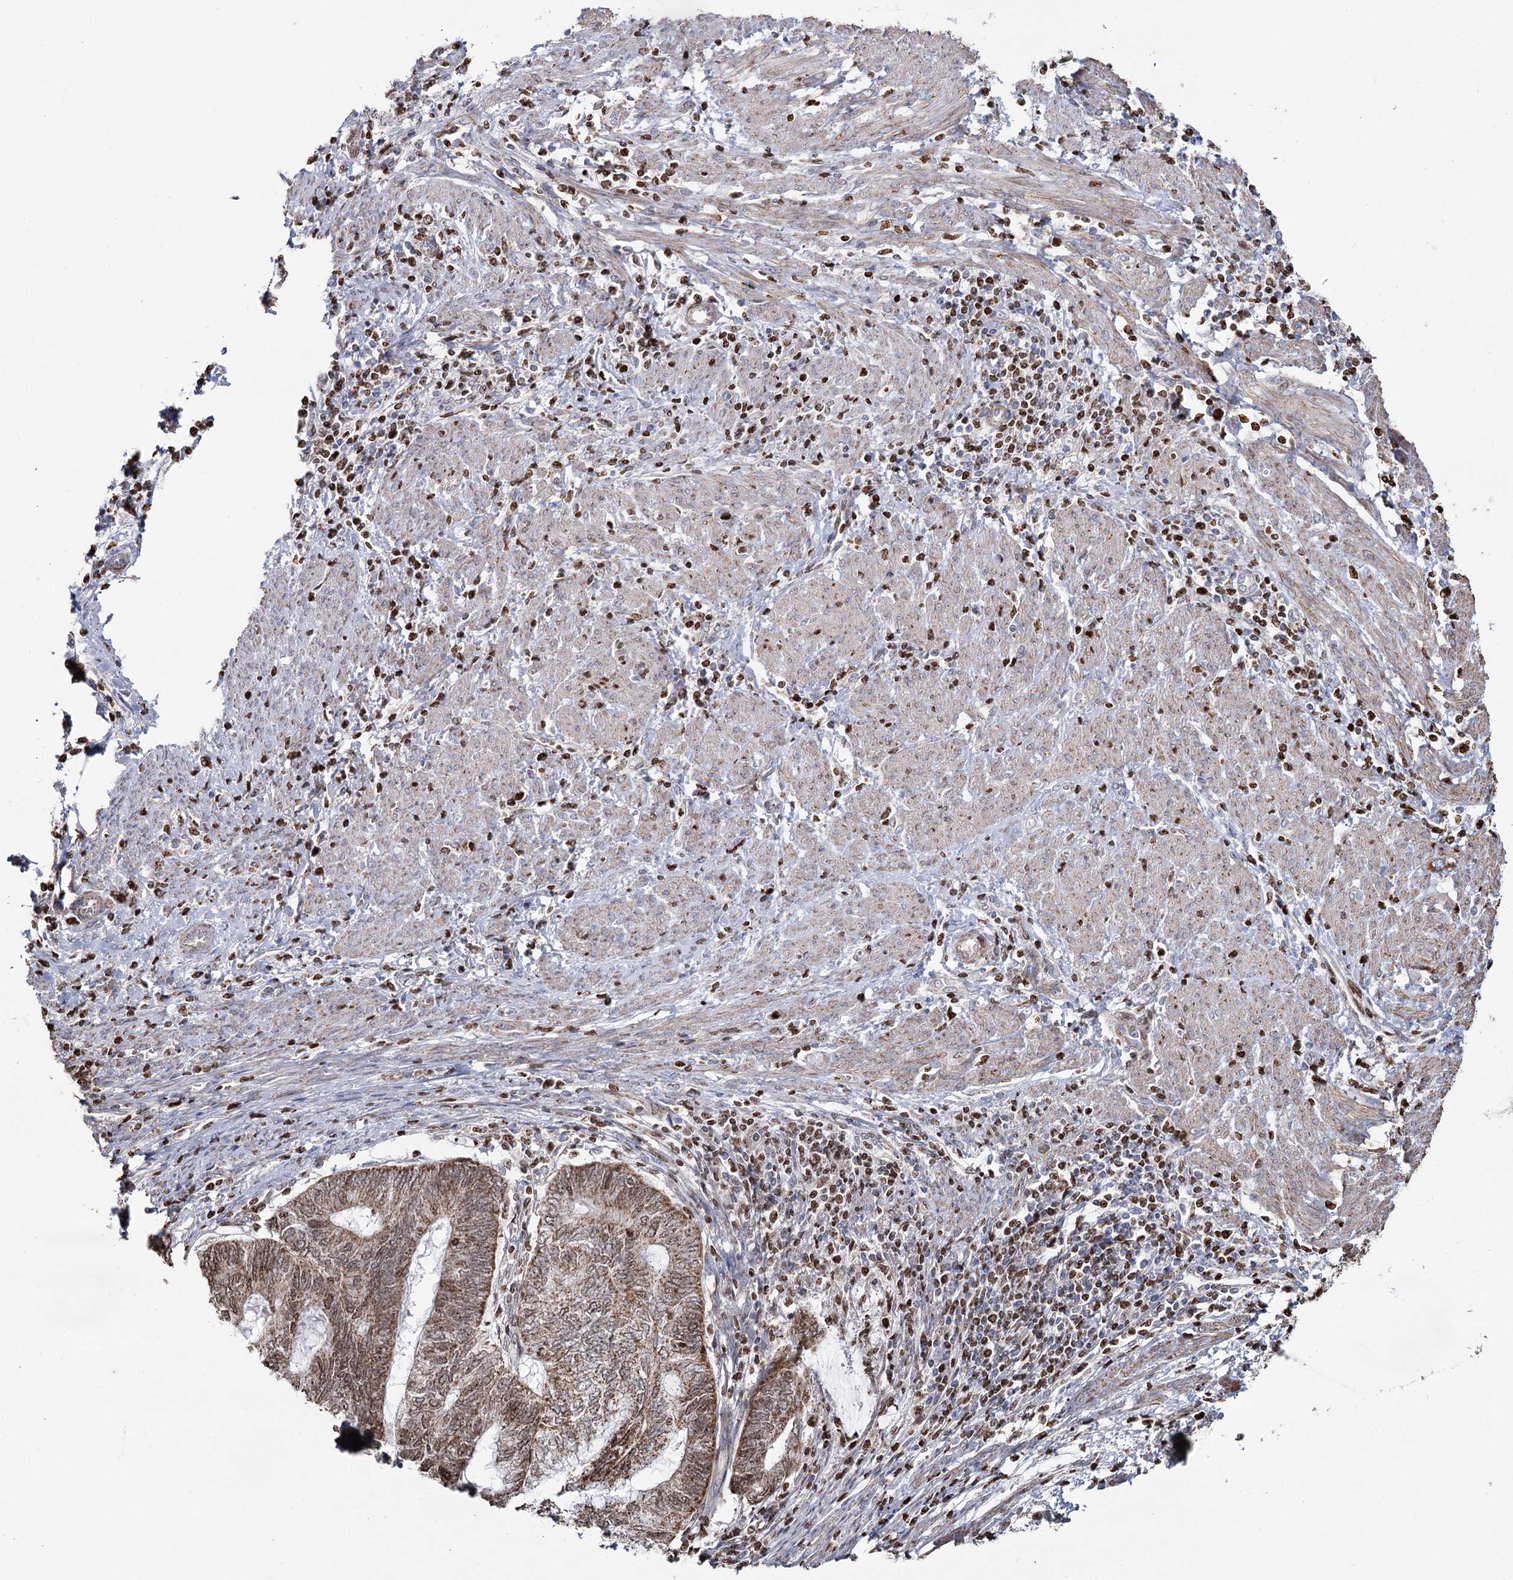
{"staining": {"intensity": "moderate", "quantity": ">75%", "location": "cytoplasmic/membranous,nuclear"}, "tissue": "endometrial cancer", "cell_type": "Tumor cells", "image_type": "cancer", "snomed": [{"axis": "morphology", "description": "Adenocarcinoma, NOS"}, {"axis": "topography", "description": "Uterus"}, {"axis": "topography", "description": "Endometrium"}], "caption": "A high-resolution histopathology image shows immunohistochemistry staining of endometrial cancer, which shows moderate cytoplasmic/membranous and nuclear staining in approximately >75% of tumor cells.", "gene": "PDHX", "patient": {"sex": "female", "age": 70}}